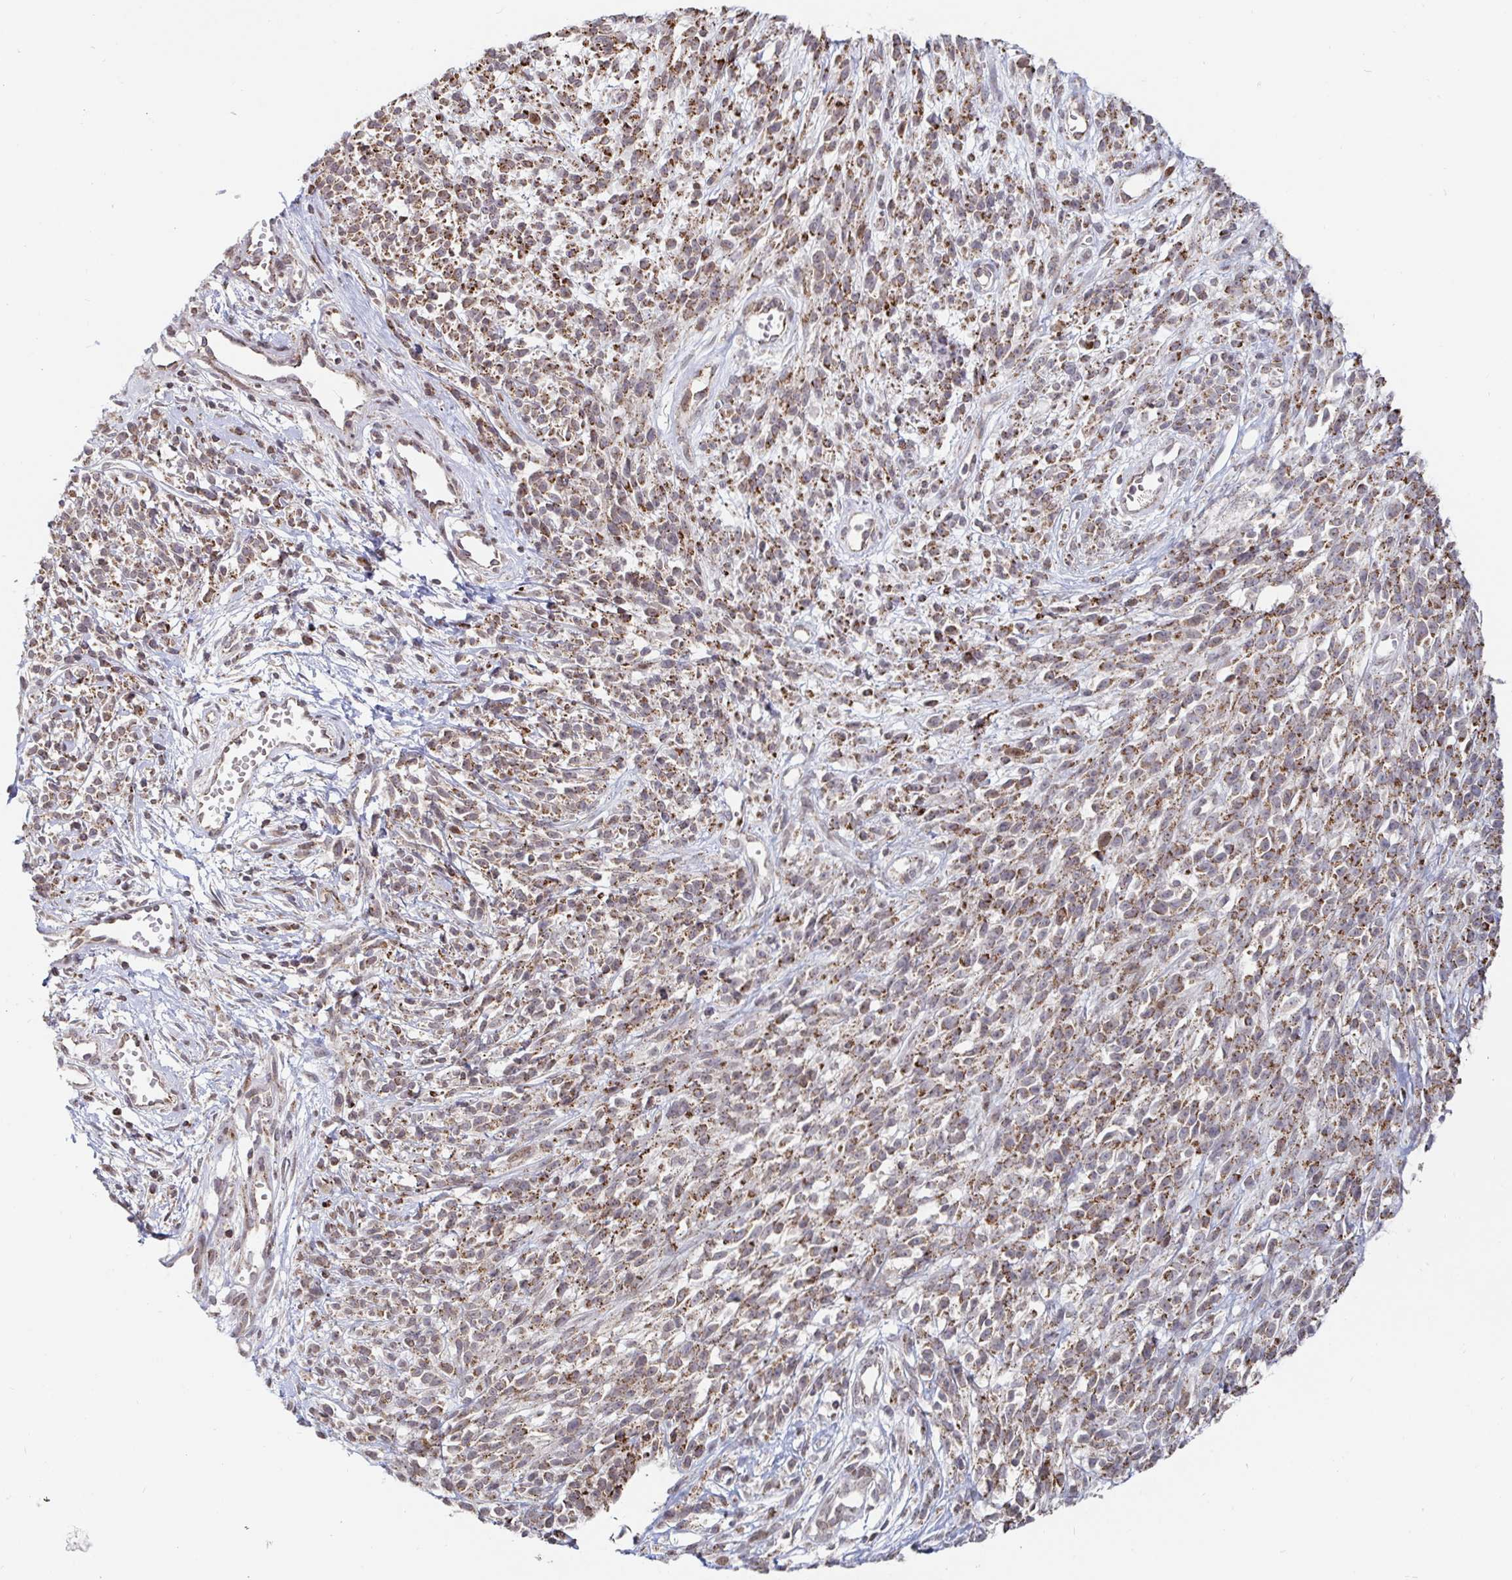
{"staining": {"intensity": "moderate", "quantity": ">75%", "location": "cytoplasmic/membranous"}, "tissue": "melanoma", "cell_type": "Tumor cells", "image_type": "cancer", "snomed": [{"axis": "morphology", "description": "Malignant melanoma, NOS"}, {"axis": "topography", "description": "Skin"}, {"axis": "topography", "description": "Skin of trunk"}], "caption": "This histopathology image exhibits melanoma stained with IHC to label a protein in brown. The cytoplasmic/membranous of tumor cells show moderate positivity for the protein. Nuclei are counter-stained blue.", "gene": "STARD8", "patient": {"sex": "male", "age": 74}}